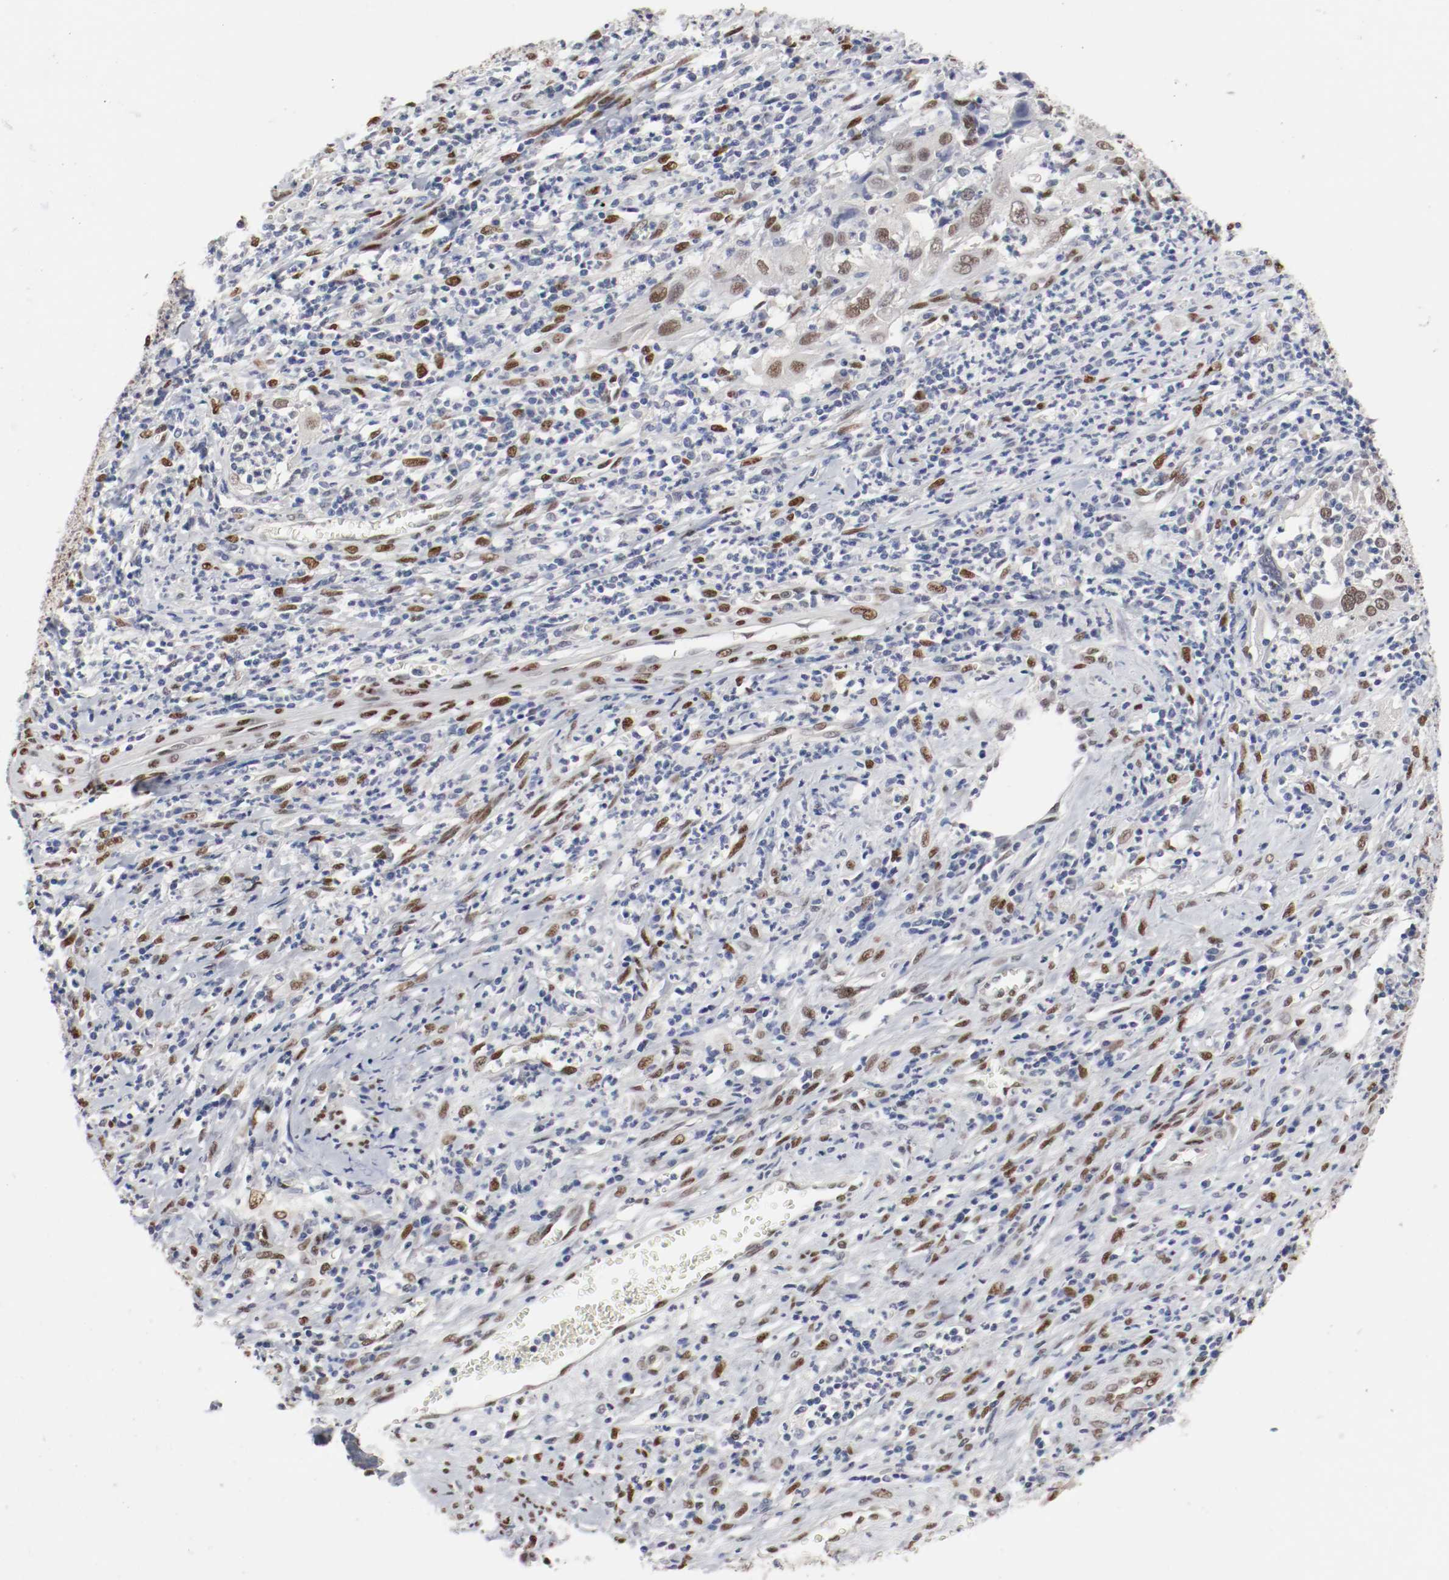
{"staining": {"intensity": "moderate", "quantity": ">75%", "location": "nuclear"}, "tissue": "cervical cancer", "cell_type": "Tumor cells", "image_type": "cancer", "snomed": [{"axis": "morphology", "description": "Squamous cell carcinoma, NOS"}, {"axis": "topography", "description": "Cervix"}], "caption": "A medium amount of moderate nuclear staining is present in about >75% of tumor cells in cervical cancer (squamous cell carcinoma) tissue.", "gene": "FOSL2", "patient": {"sex": "female", "age": 32}}